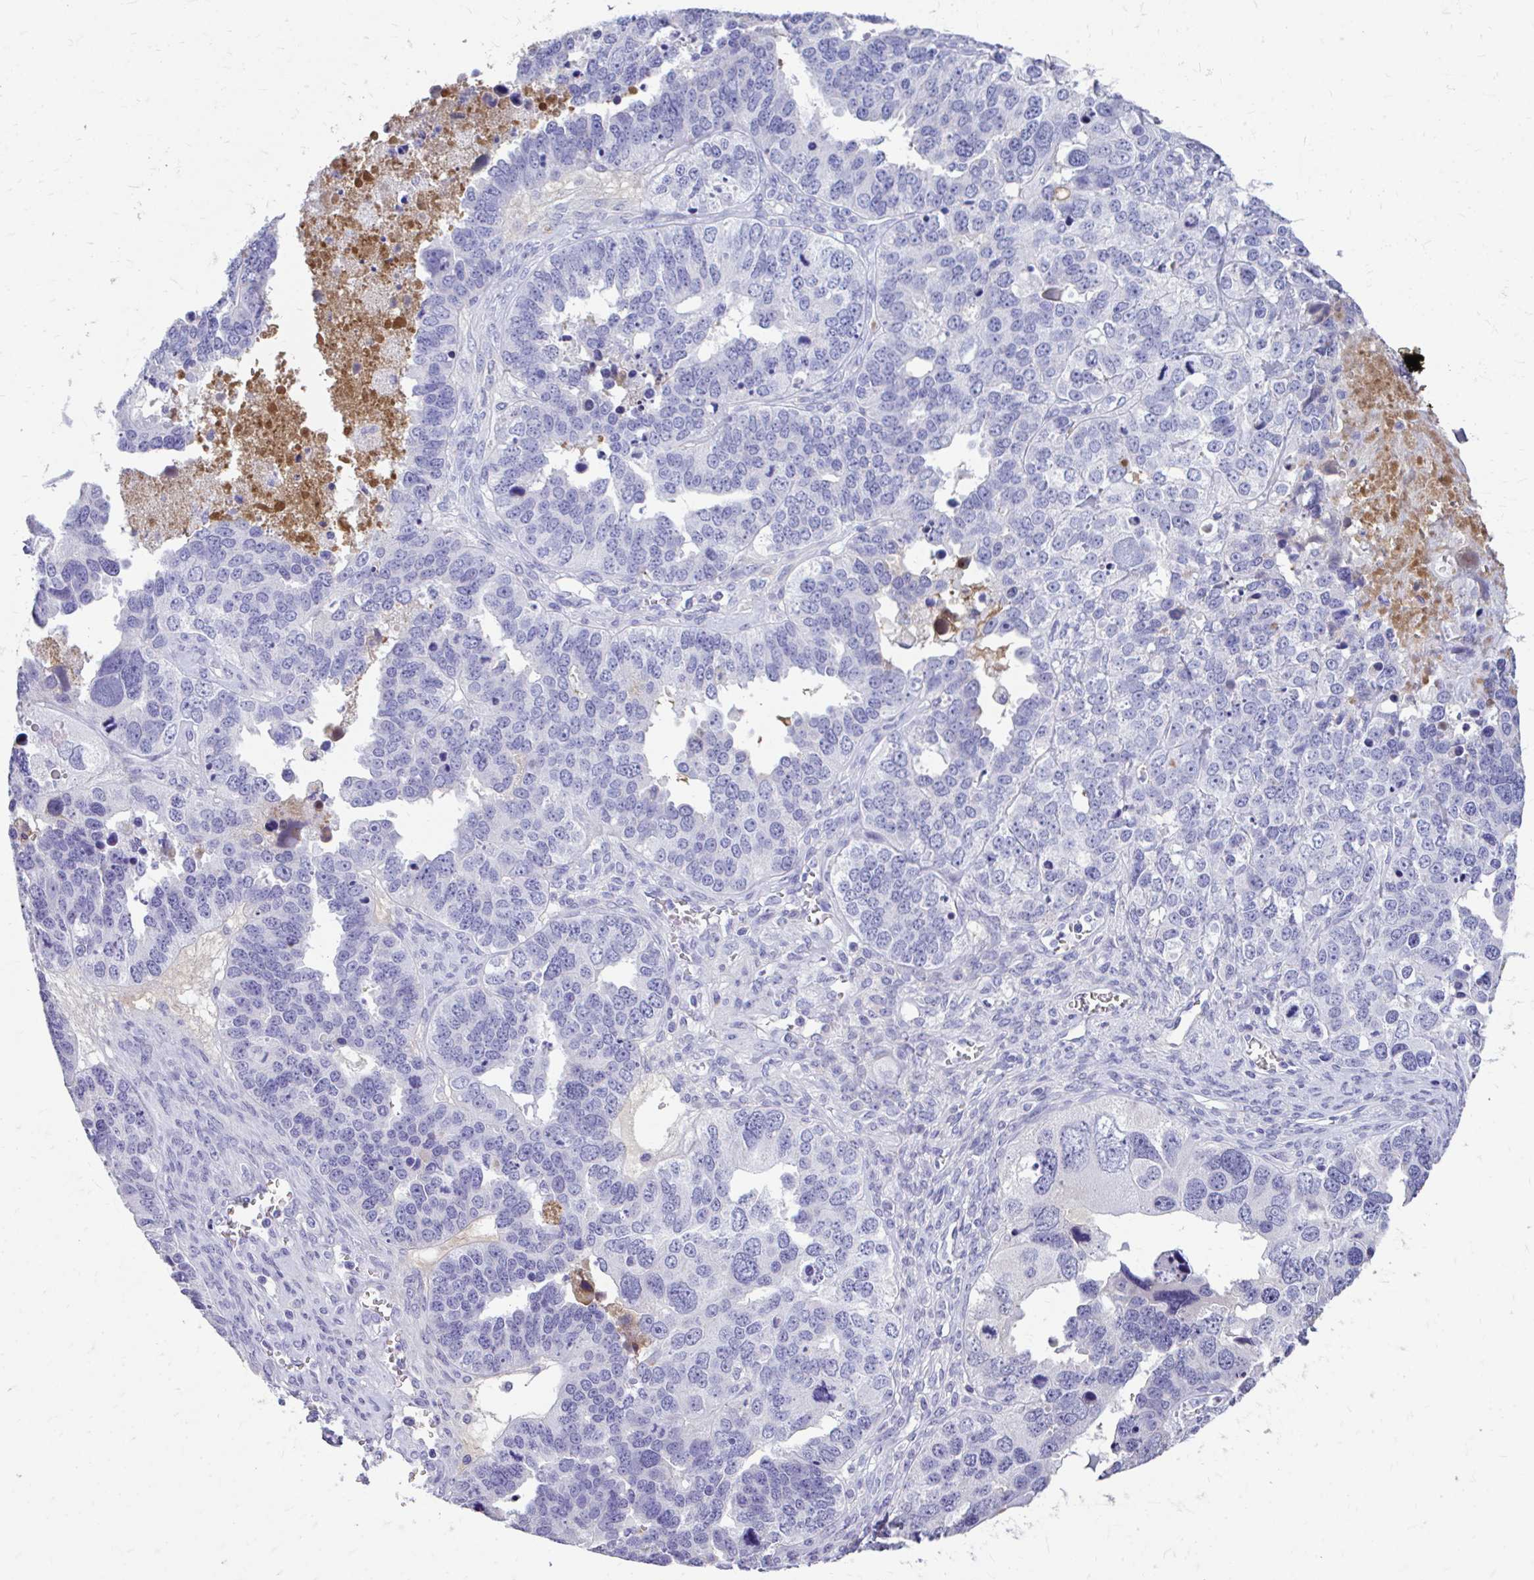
{"staining": {"intensity": "negative", "quantity": "none", "location": "none"}, "tissue": "ovarian cancer", "cell_type": "Tumor cells", "image_type": "cancer", "snomed": [{"axis": "morphology", "description": "Cystadenocarcinoma, serous, NOS"}, {"axis": "topography", "description": "Ovary"}], "caption": "Immunohistochemistry (IHC) photomicrograph of ovarian serous cystadenocarcinoma stained for a protein (brown), which demonstrates no staining in tumor cells. (Immunohistochemistry (IHC), brightfield microscopy, high magnification).", "gene": "CFH", "patient": {"sex": "female", "age": 76}}